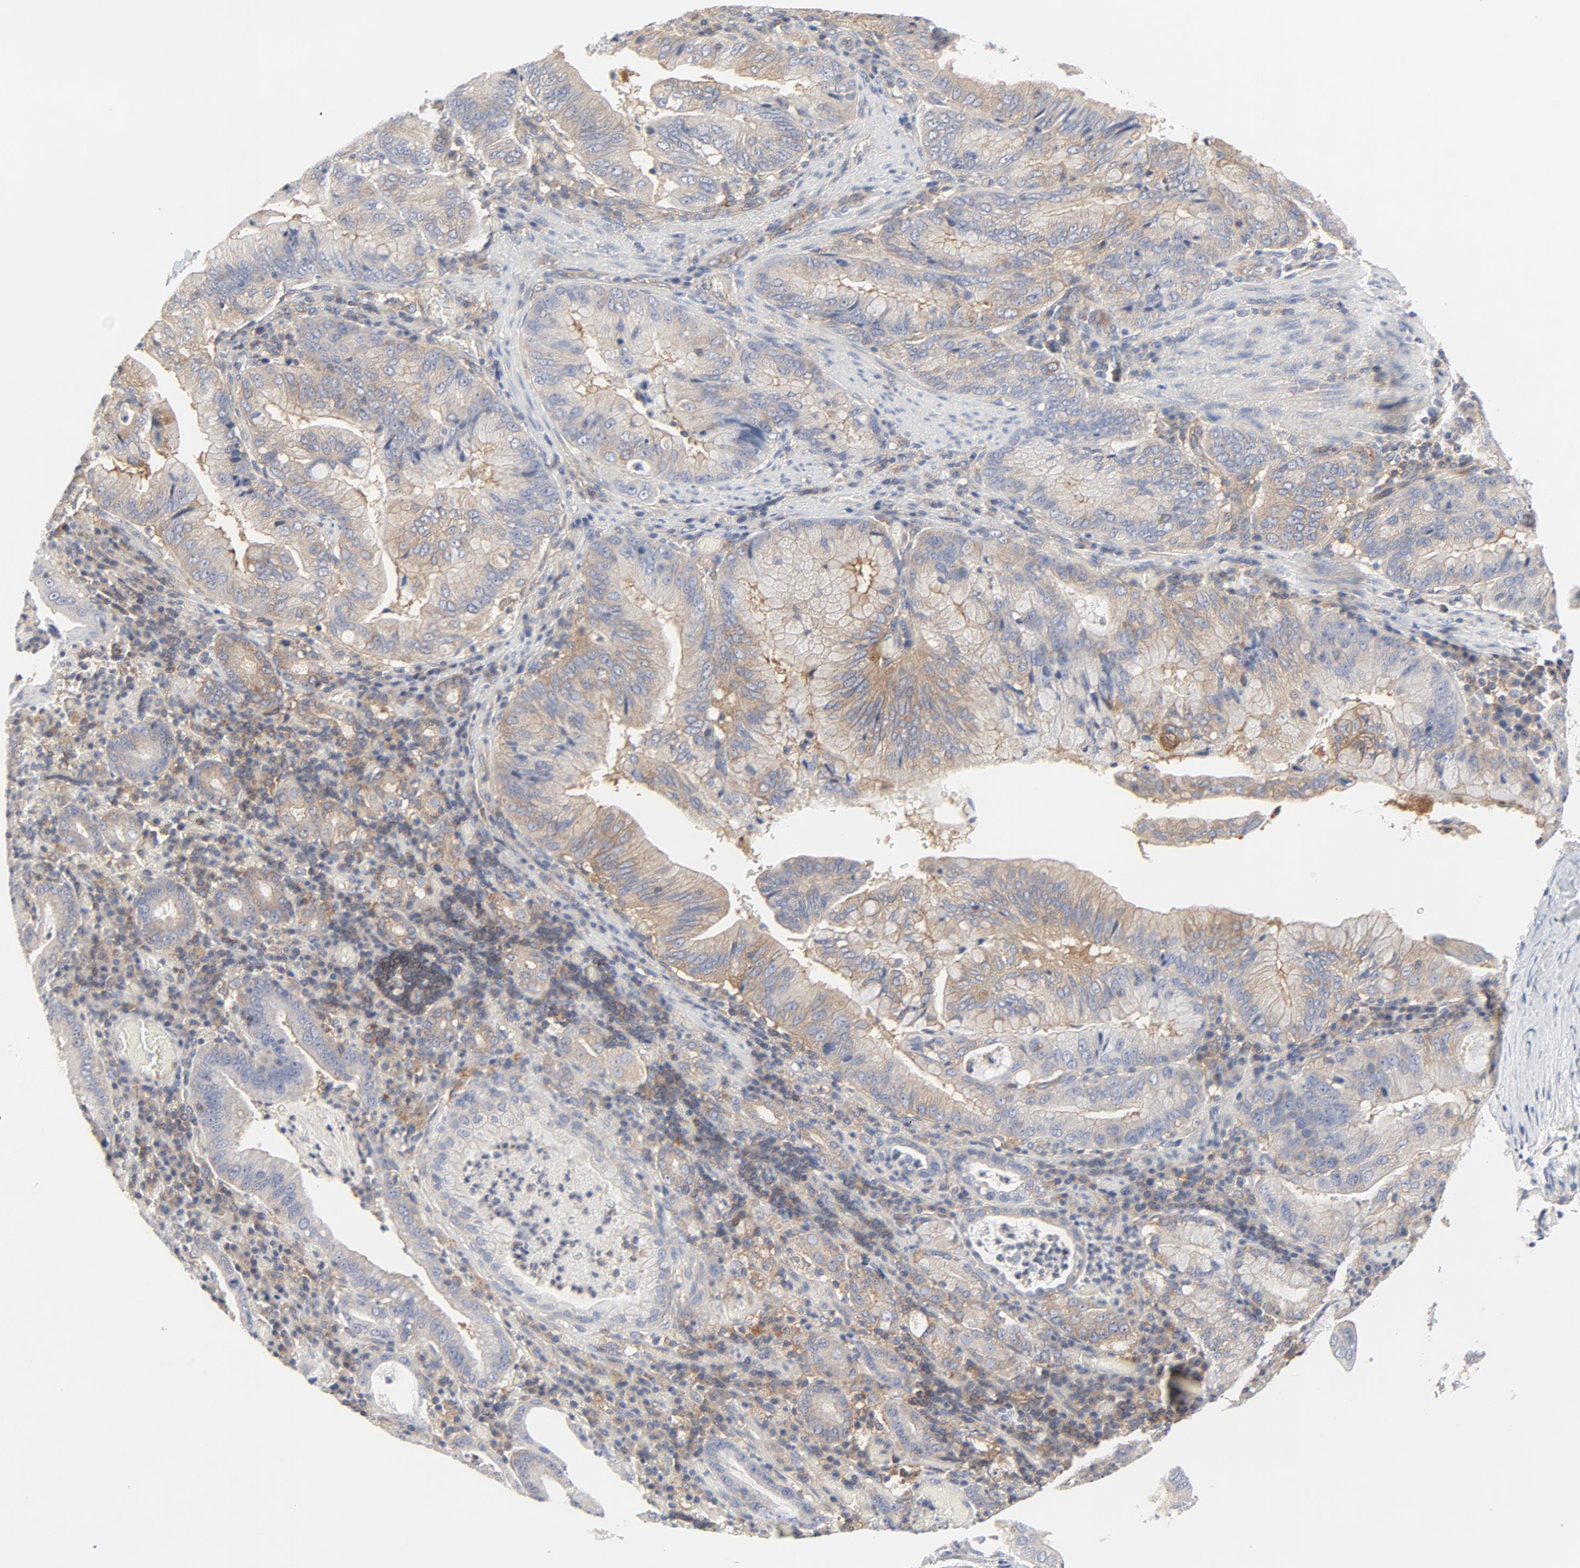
{"staining": {"intensity": "weak", "quantity": ">75%", "location": "cytoplasmic/membranous"}, "tissue": "stomach cancer", "cell_type": "Tumor cells", "image_type": "cancer", "snomed": [{"axis": "morphology", "description": "Adenocarcinoma, NOS"}, {"axis": "topography", "description": "Stomach, upper"}], "caption": "Stomach cancer stained with a brown dye displays weak cytoplasmic/membranous positive staining in approximately >75% of tumor cells.", "gene": "RABEP1", "patient": {"sex": "male", "age": 80}}